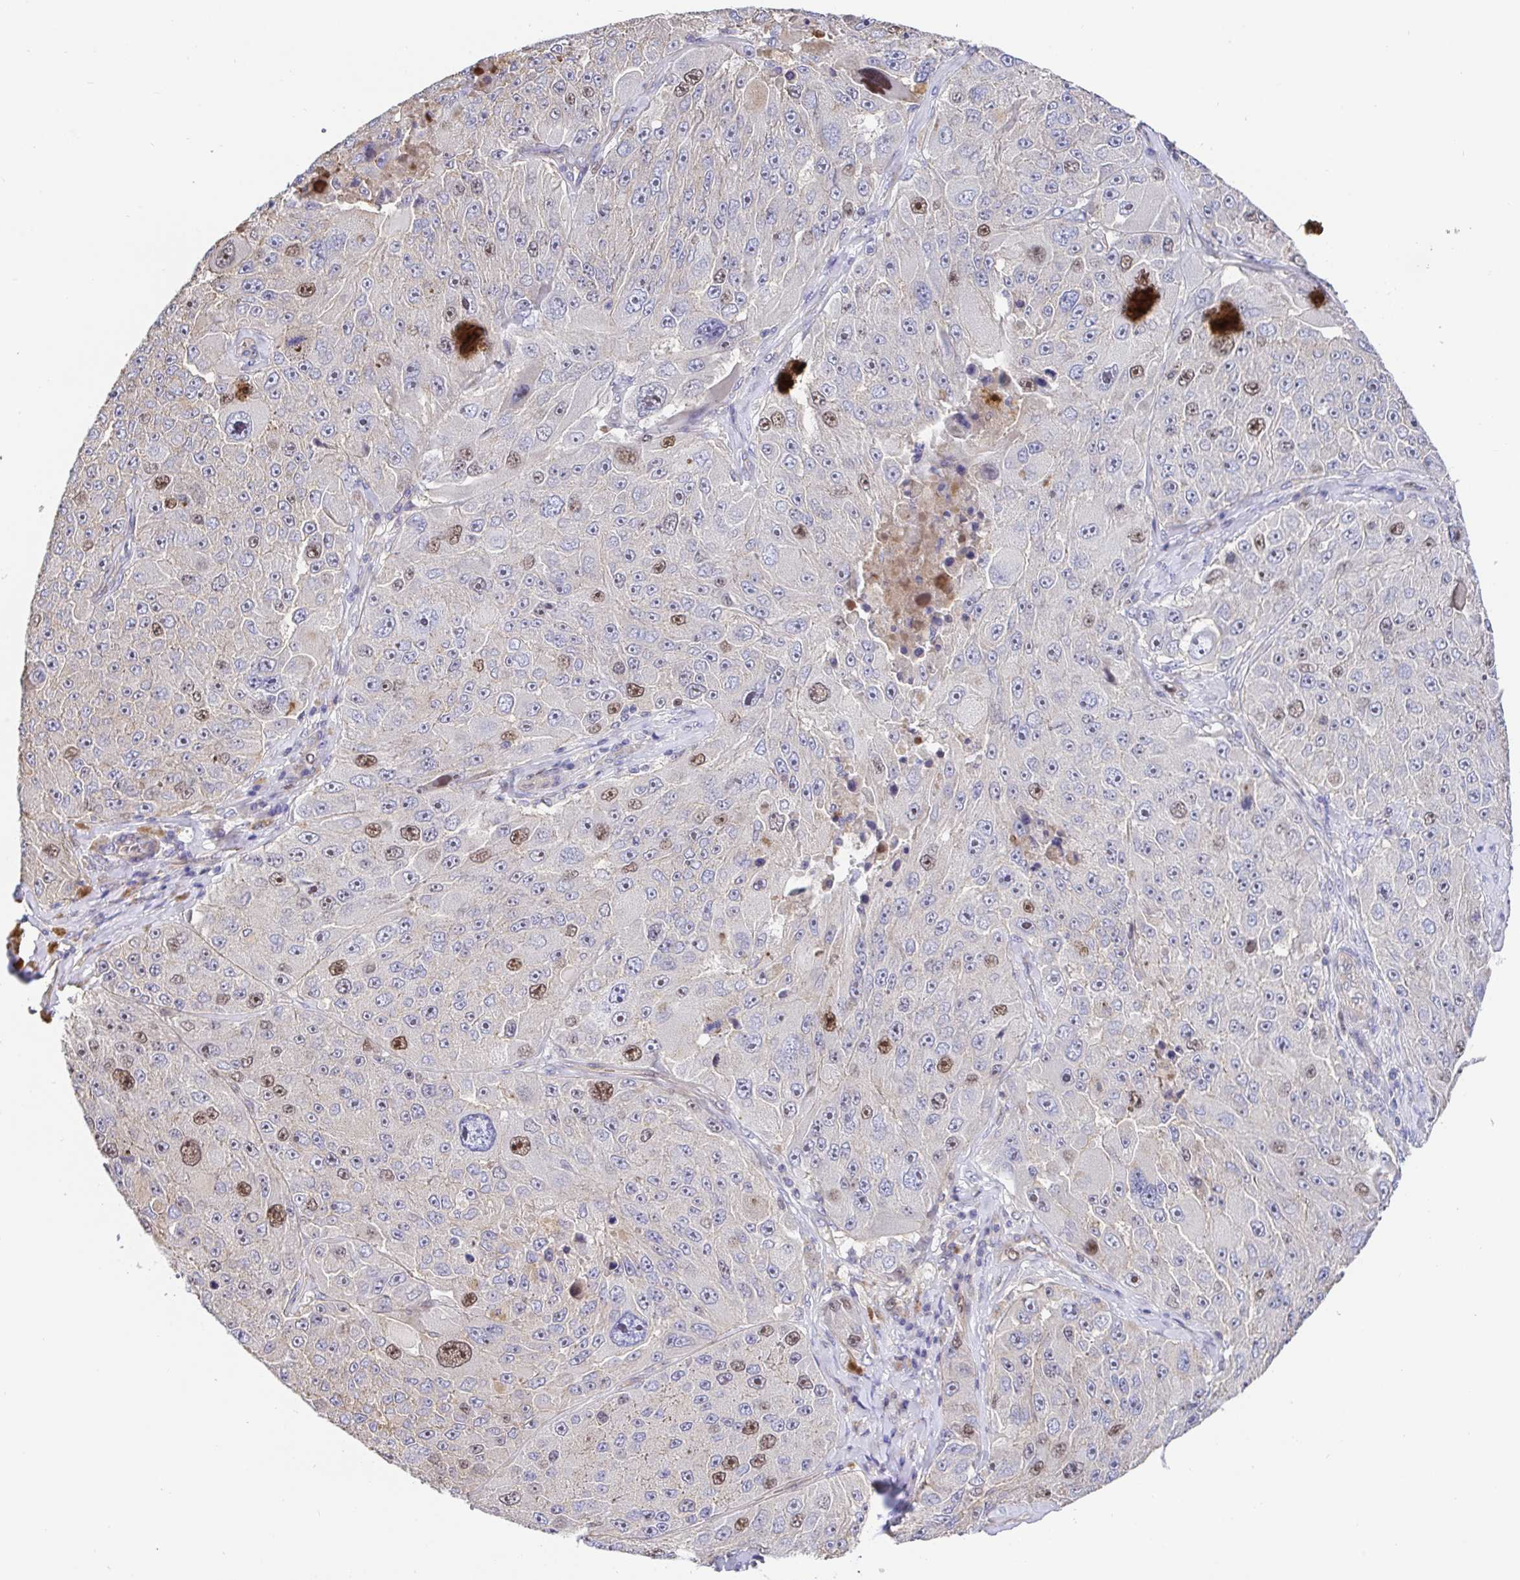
{"staining": {"intensity": "moderate", "quantity": "<25%", "location": "nuclear"}, "tissue": "melanoma", "cell_type": "Tumor cells", "image_type": "cancer", "snomed": [{"axis": "morphology", "description": "Malignant melanoma, Metastatic site"}, {"axis": "topography", "description": "Lymph node"}], "caption": "IHC of human melanoma displays low levels of moderate nuclear positivity in about <25% of tumor cells.", "gene": "TIMELESS", "patient": {"sex": "male", "age": 62}}